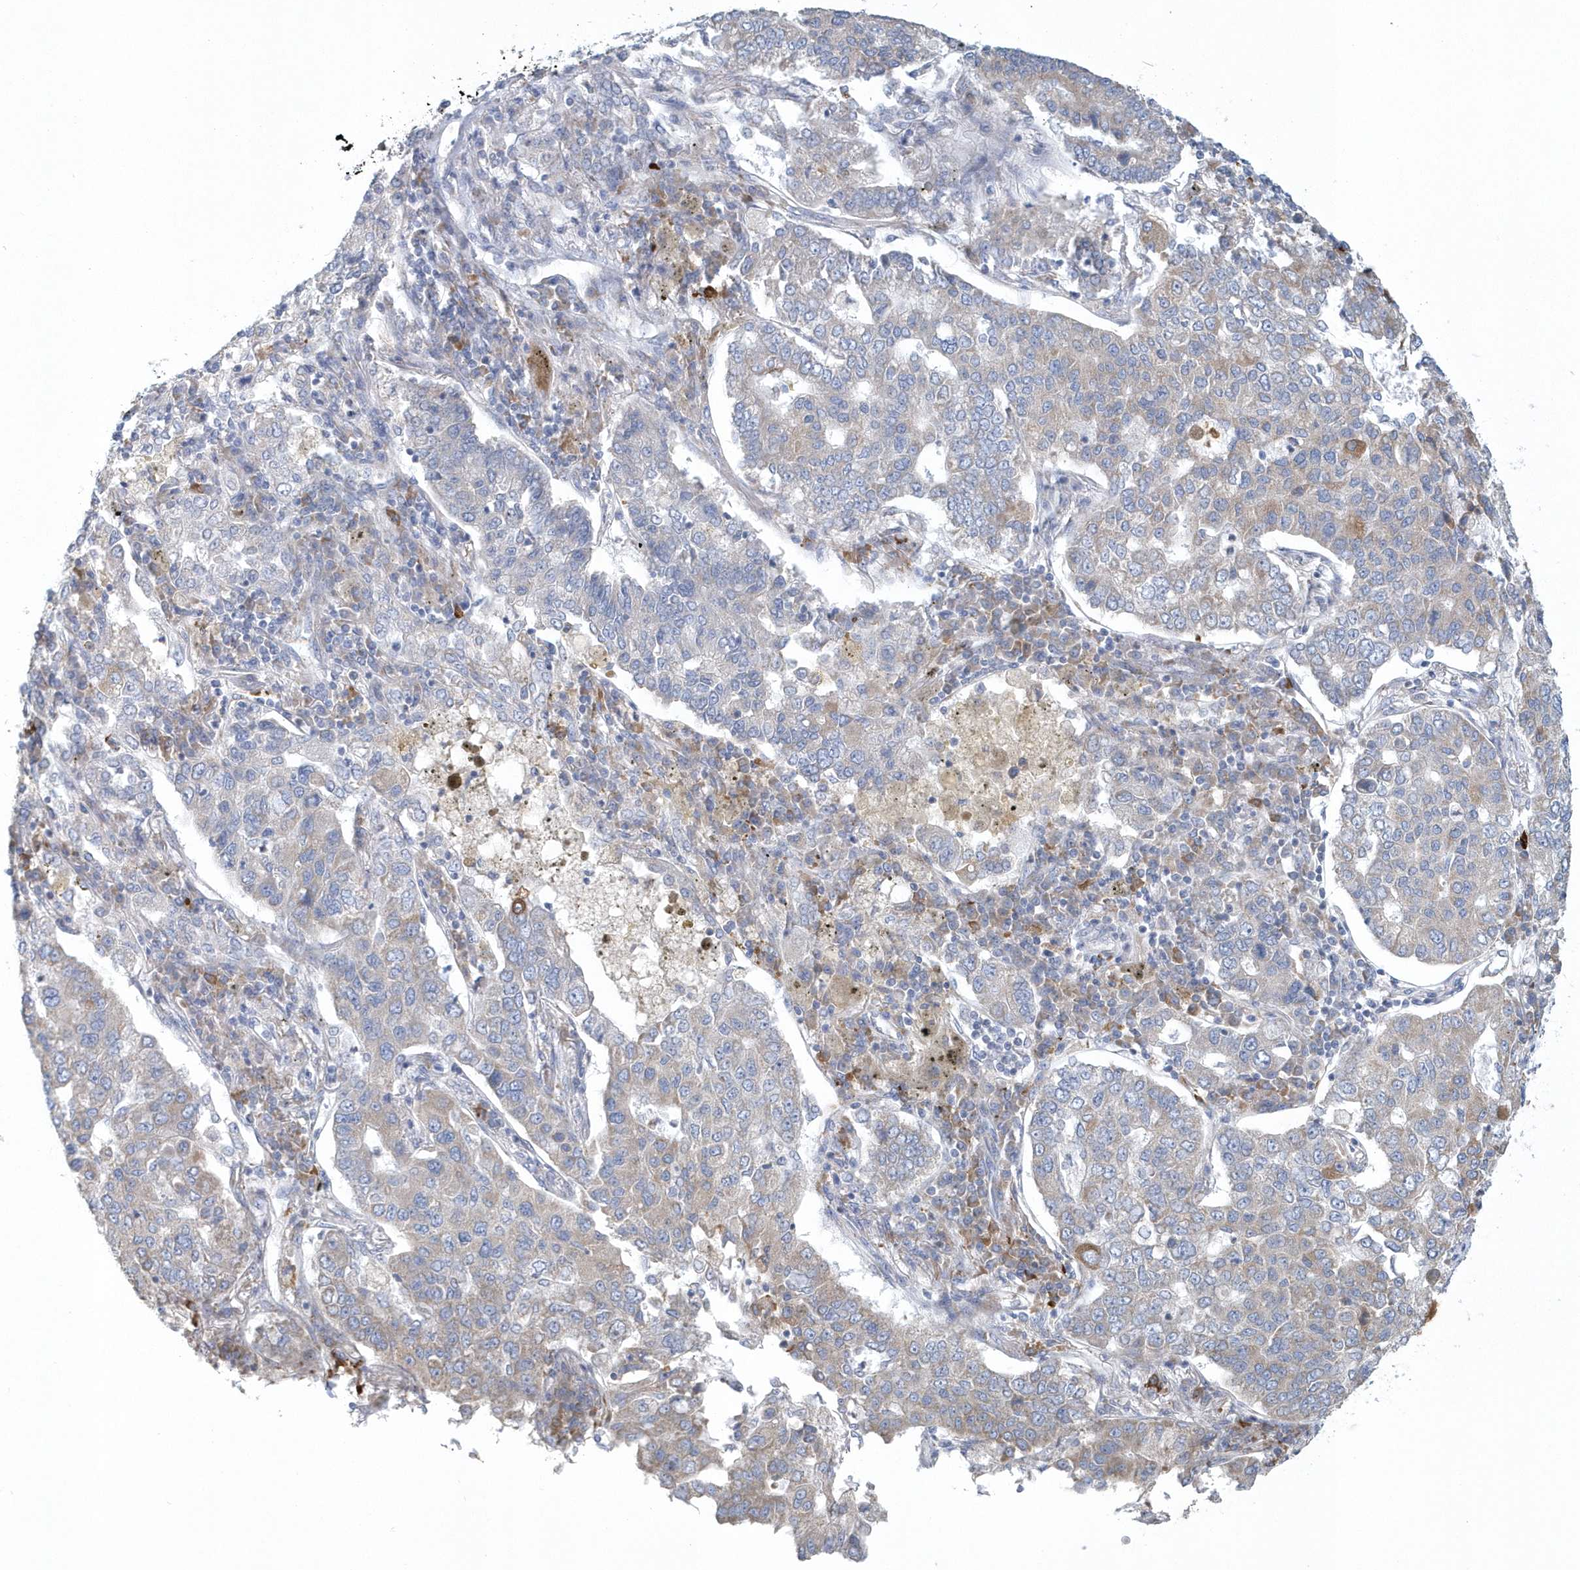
{"staining": {"intensity": "weak", "quantity": "<25%", "location": "cytoplasmic/membranous"}, "tissue": "lung cancer", "cell_type": "Tumor cells", "image_type": "cancer", "snomed": [{"axis": "morphology", "description": "Adenocarcinoma, NOS"}, {"axis": "topography", "description": "Lung"}], "caption": "Image shows no protein positivity in tumor cells of lung adenocarcinoma tissue.", "gene": "SPATA18", "patient": {"sex": "male", "age": 49}}